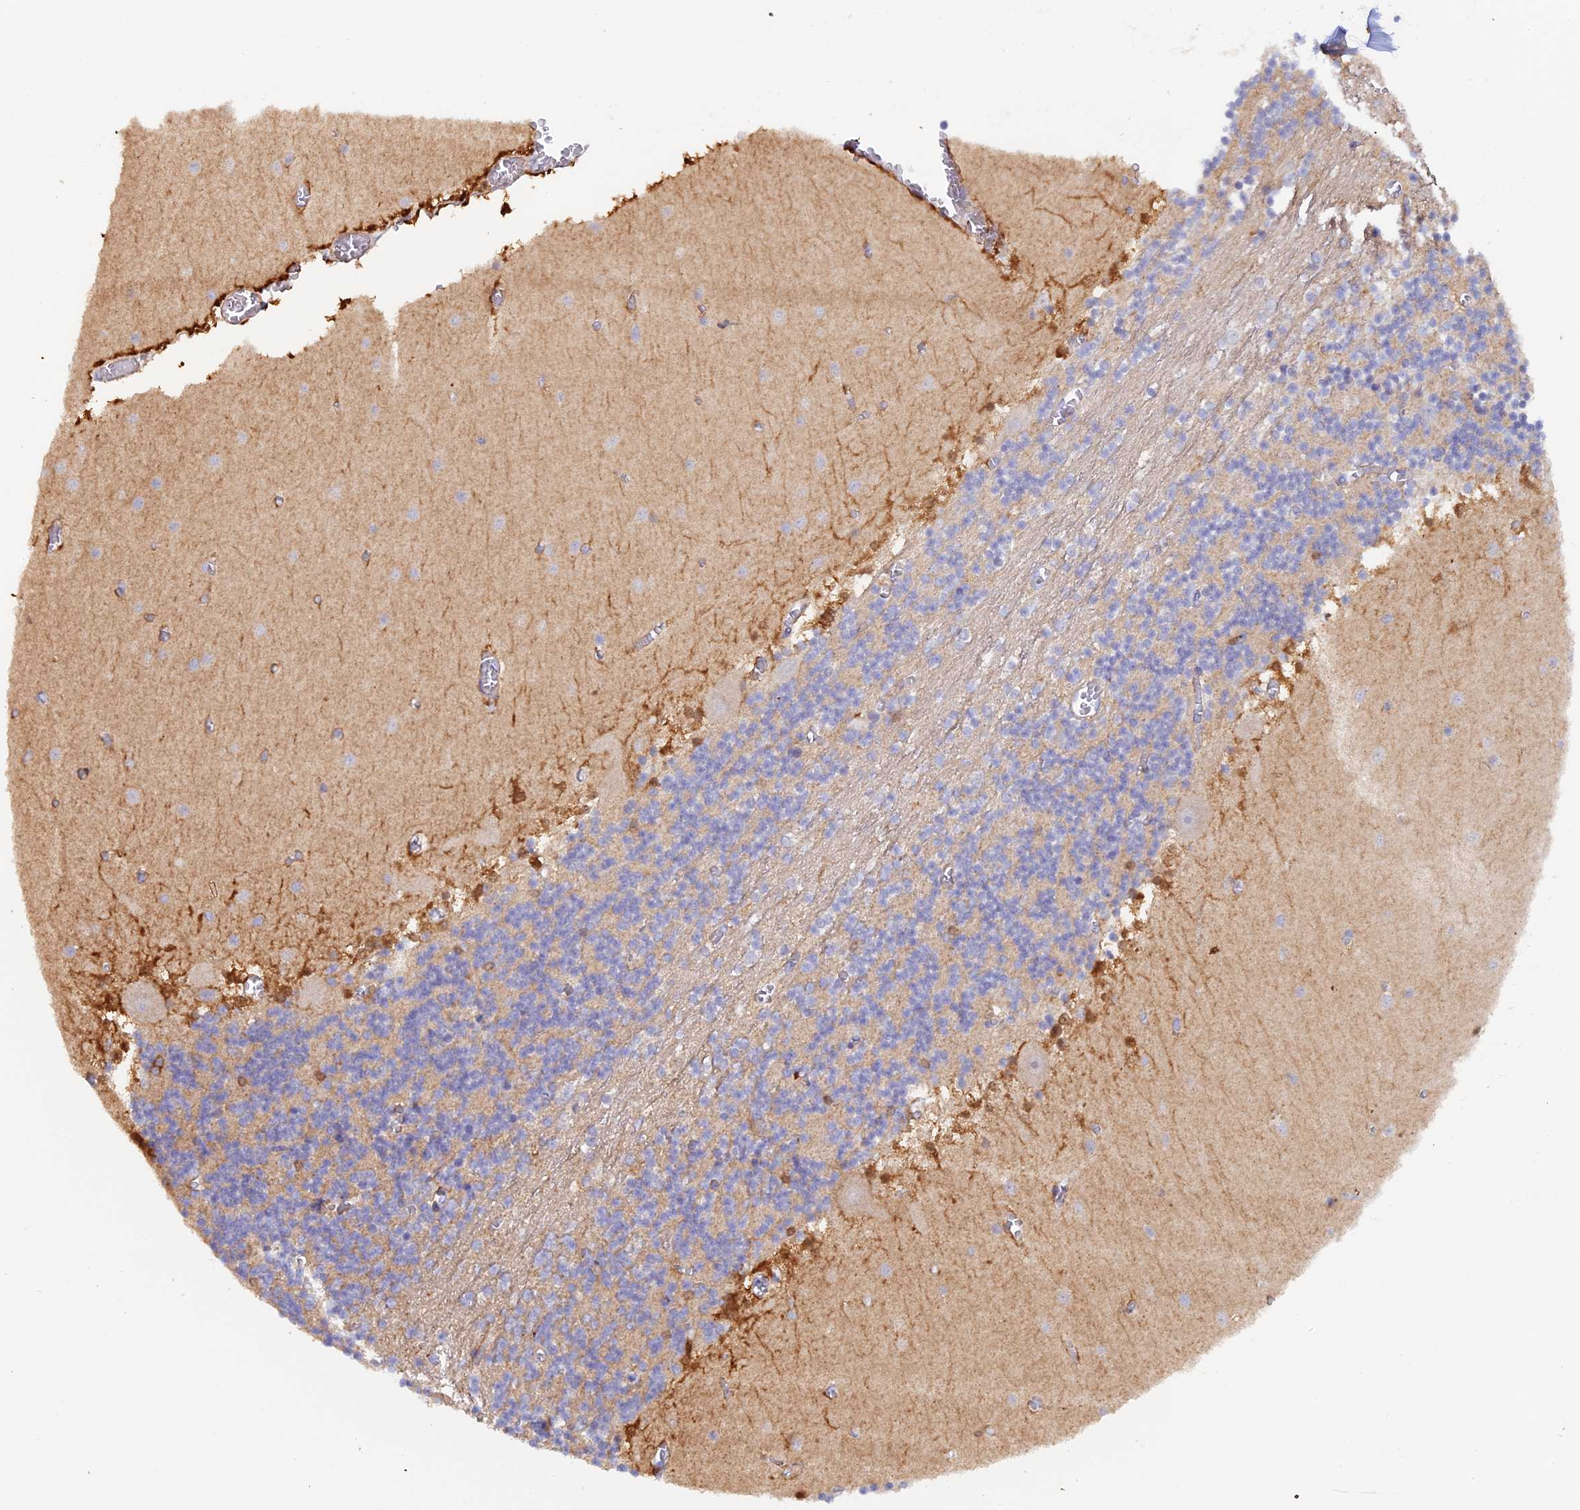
{"staining": {"intensity": "negative", "quantity": "none", "location": "none"}, "tissue": "cerebellum", "cell_type": "Cells in granular layer", "image_type": "normal", "snomed": [{"axis": "morphology", "description": "Normal tissue, NOS"}, {"axis": "topography", "description": "Cerebellum"}], "caption": "This photomicrograph is of normal cerebellum stained with immunohistochemistry to label a protein in brown with the nuclei are counter-stained blue. There is no staining in cells in granular layer. (DAB immunohistochemistry with hematoxylin counter stain).", "gene": "FZR1", "patient": {"sex": "female", "age": 28}}